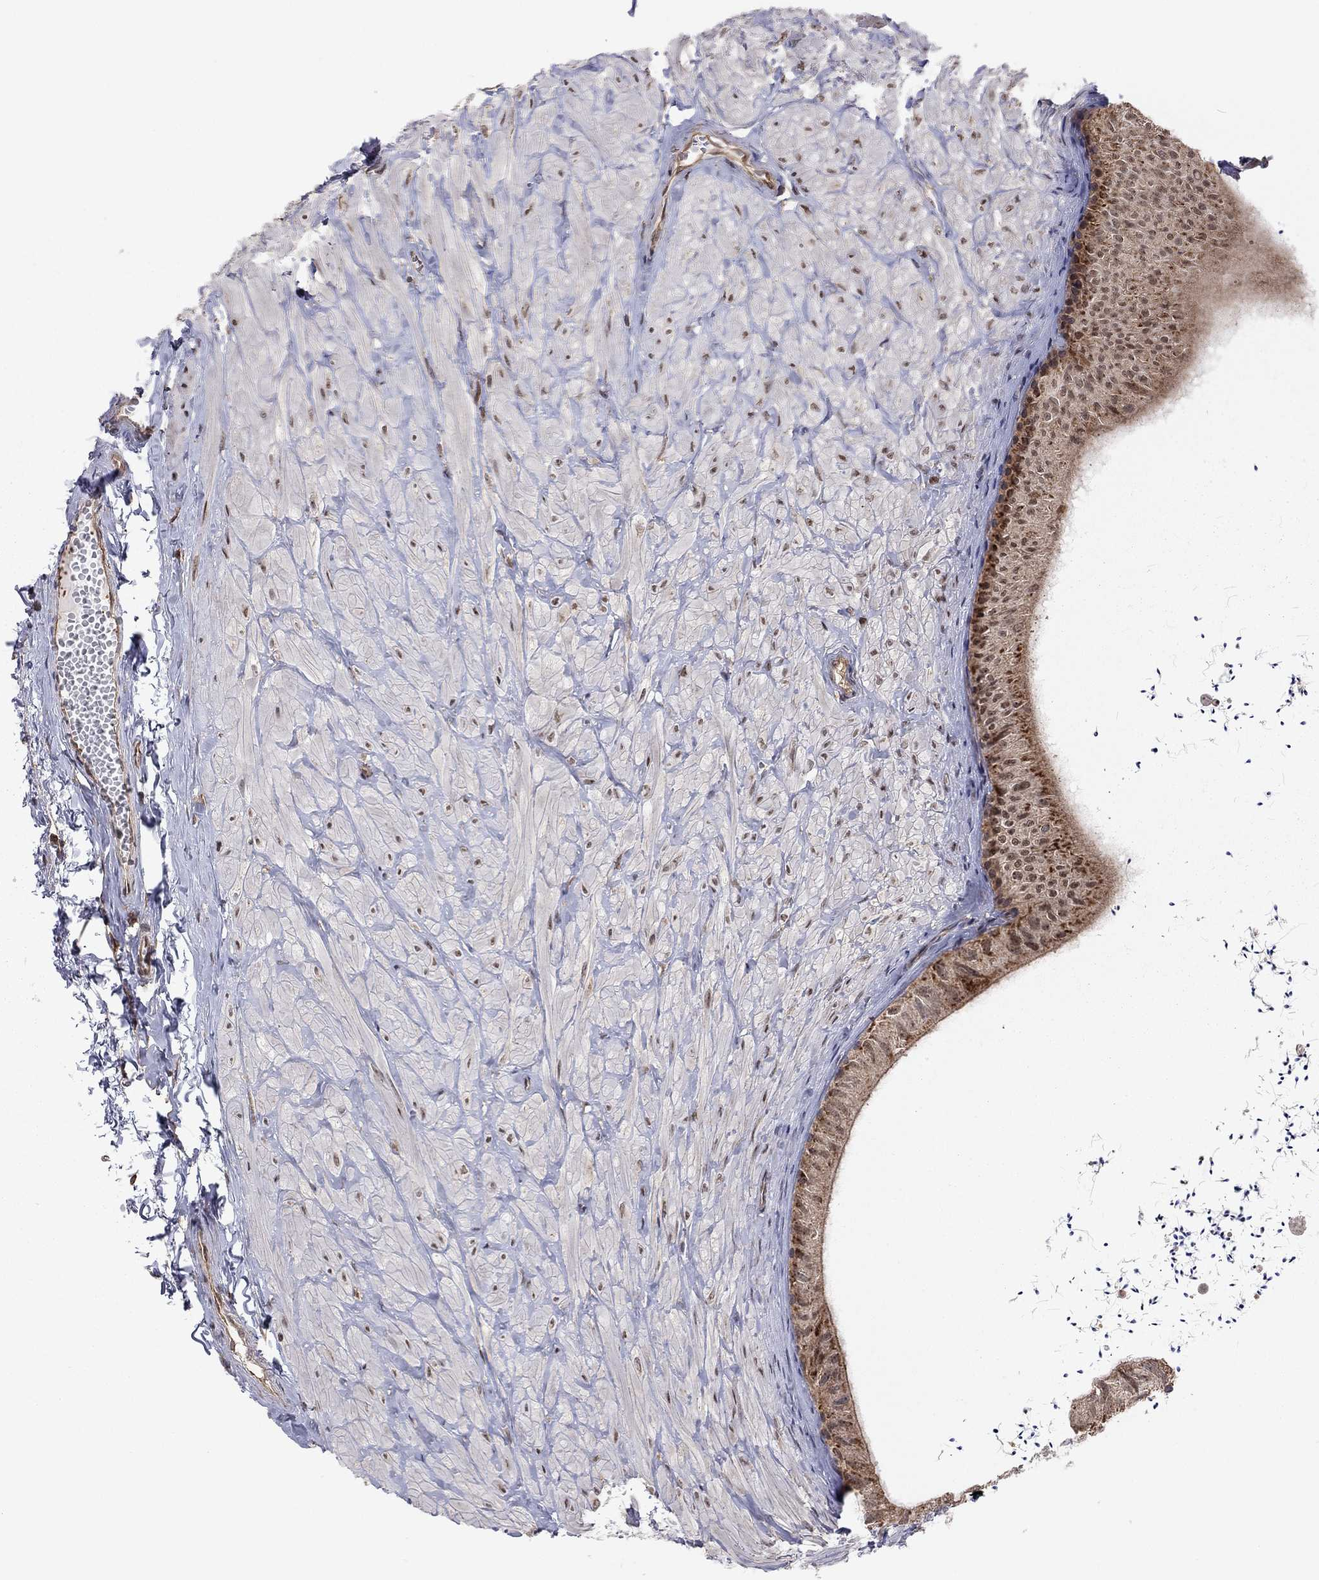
{"staining": {"intensity": "moderate", "quantity": "25%-75%", "location": "cytoplasmic/membranous,nuclear"}, "tissue": "epididymis", "cell_type": "Glandular cells", "image_type": "normal", "snomed": [{"axis": "morphology", "description": "Normal tissue, NOS"}, {"axis": "topography", "description": "Epididymis"}], "caption": "Immunohistochemistry micrograph of benign human epididymis stained for a protein (brown), which shows medium levels of moderate cytoplasmic/membranous,nuclear expression in approximately 25%-75% of glandular cells.", "gene": "TDP1", "patient": {"sex": "male", "age": 32}}